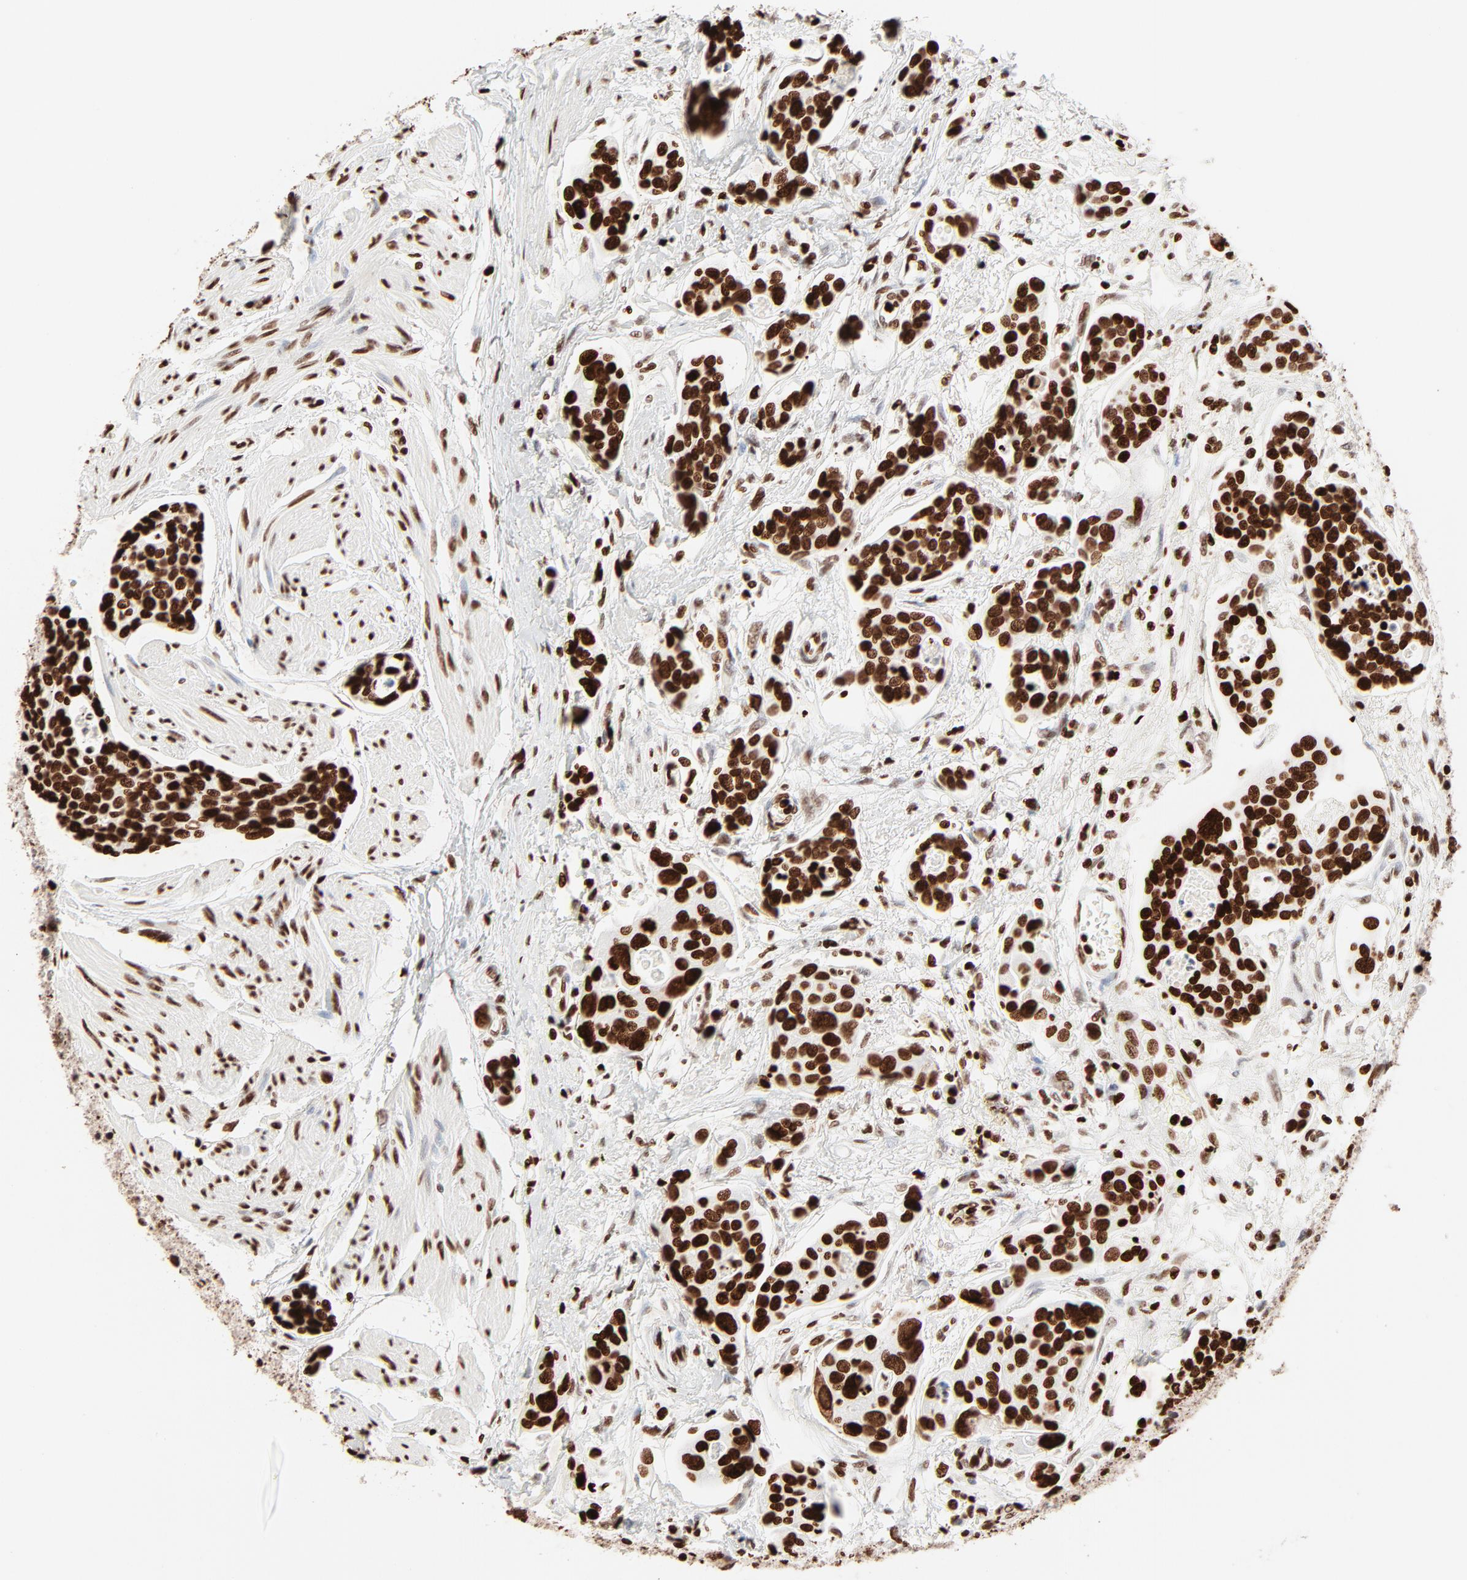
{"staining": {"intensity": "strong", "quantity": ">75%", "location": "nuclear"}, "tissue": "urothelial cancer", "cell_type": "Tumor cells", "image_type": "cancer", "snomed": [{"axis": "morphology", "description": "Urothelial carcinoma, High grade"}, {"axis": "topography", "description": "Urinary bladder"}], "caption": "Immunohistochemical staining of high-grade urothelial carcinoma reveals strong nuclear protein staining in approximately >75% of tumor cells.", "gene": "HMGB2", "patient": {"sex": "male", "age": 78}}